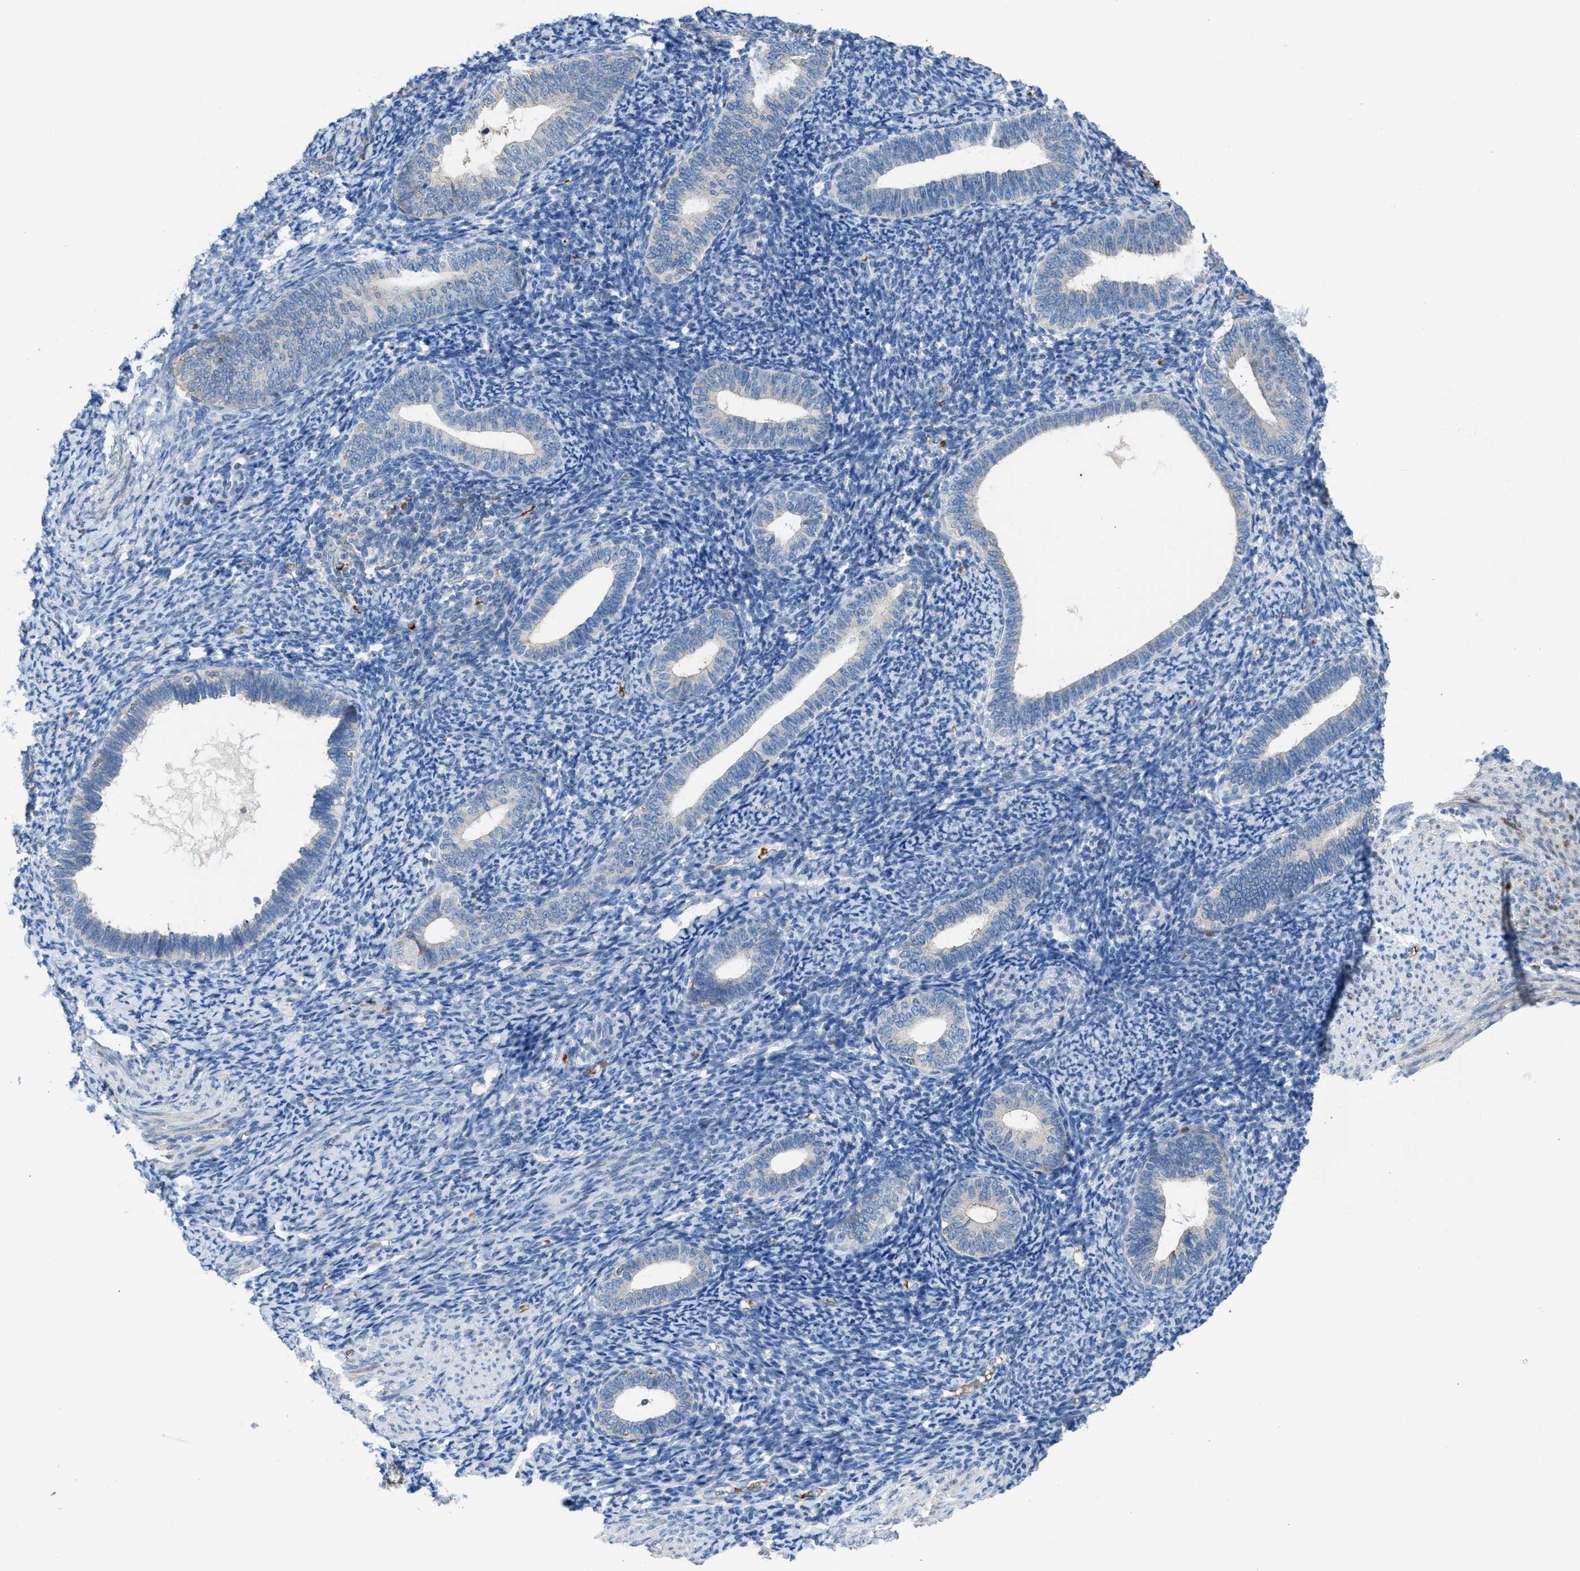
{"staining": {"intensity": "negative", "quantity": "none", "location": "none"}, "tissue": "endometrium", "cell_type": "Cells in endometrial stroma", "image_type": "normal", "snomed": [{"axis": "morphology", "description": "Normal tissue, NOS"}, {"axis": "topography", "description": "Endometrium"}], "caption": "Immunohistochemistry (IHC) image of benign endometrium stained for a protein (brown), which displays no positivity in cells in endometrial stroma. (Brightfield microscopy of DAB (3,3'-diaminobenzidine) immunohistochemistry (IHC) at high magnification).", "gene": "CA3", "patient": {"sex": "female", "age": 66}}